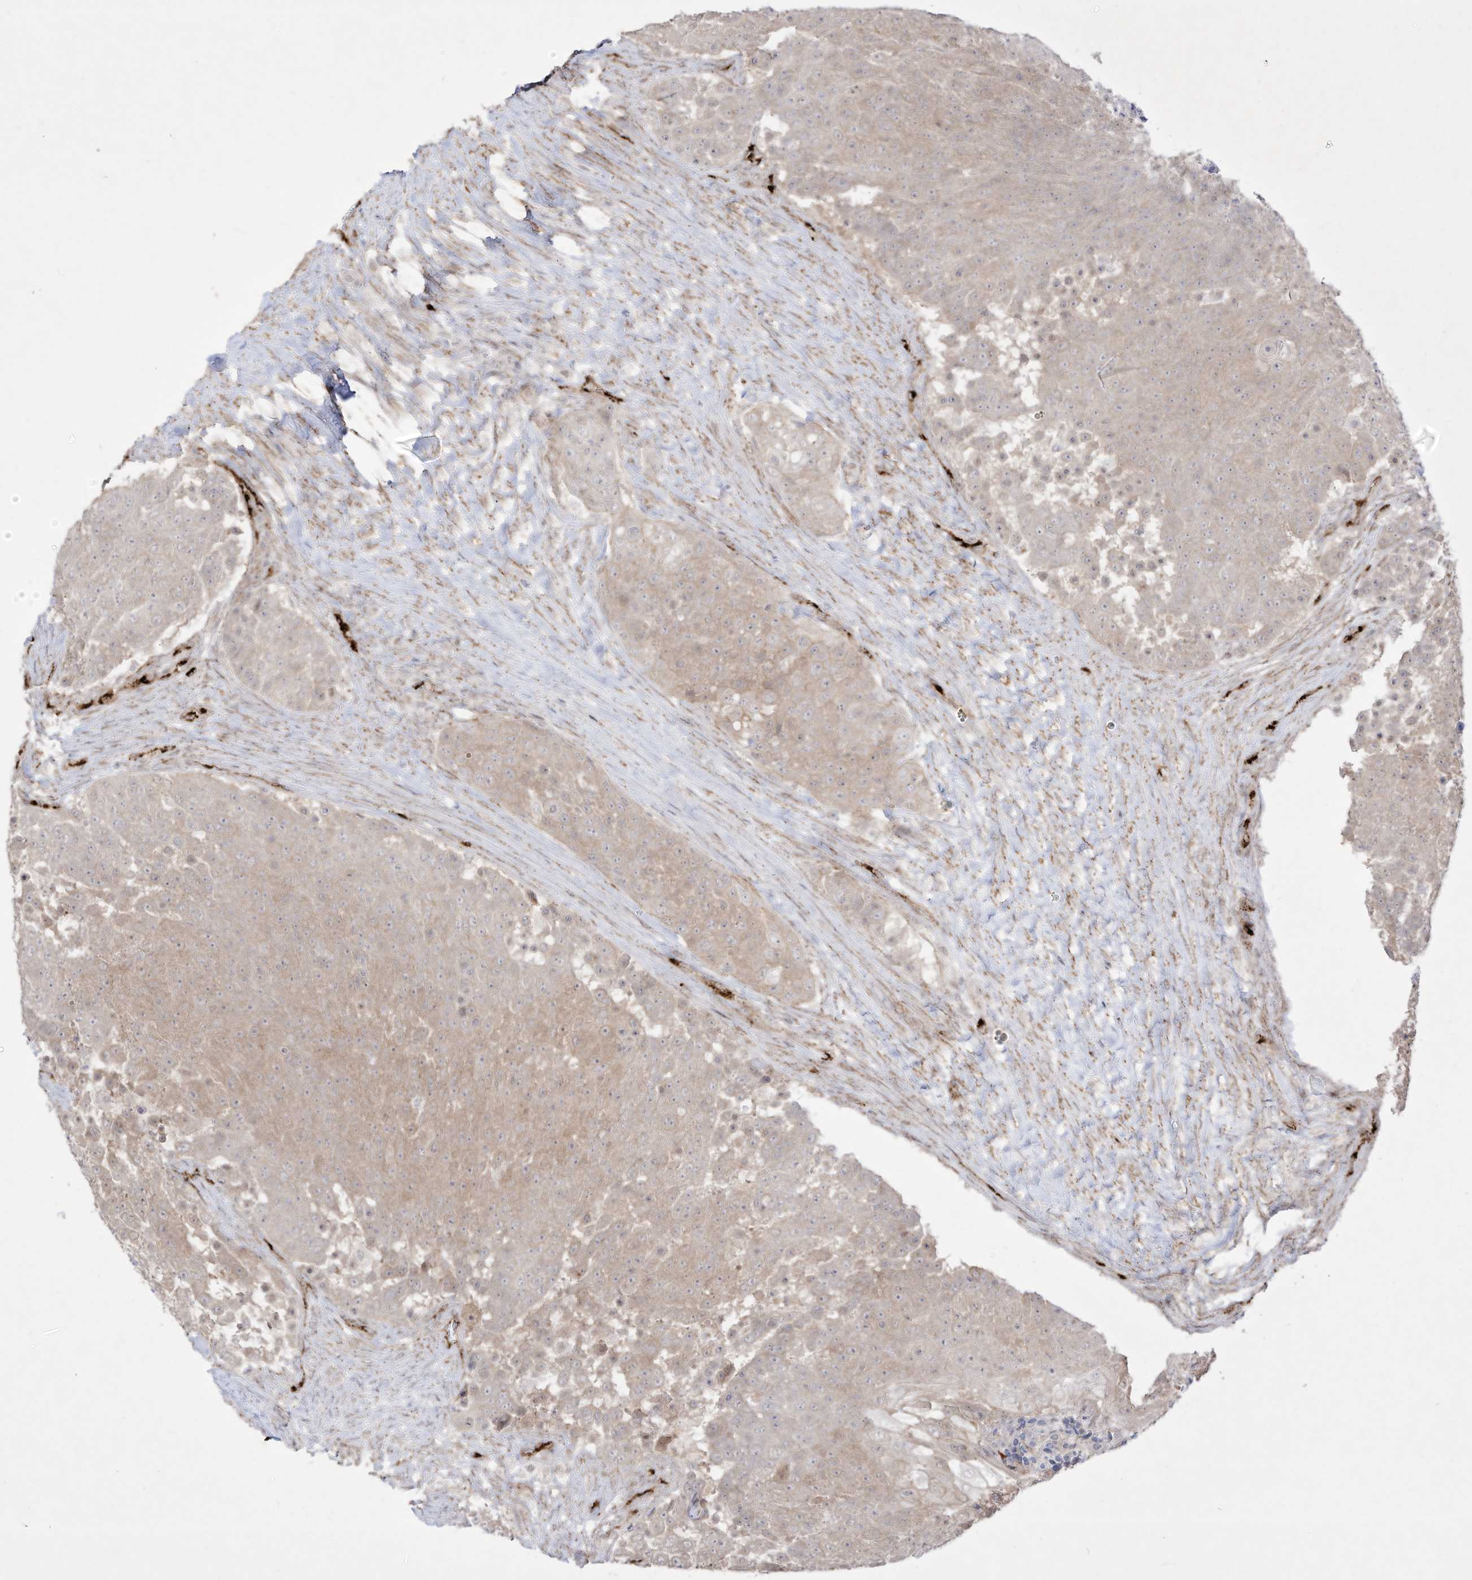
{"staining": {"intensity": "weak", "quantity": "25%-75%", "location": "cytoplasmic/membranous"}, "tissue": "urothelial cancer", "cell_type": "Tumor cells", "image_type": "cancer", "snomed": [{"axis": "morphology", "description": "Urothelial carcinoma, High grade"}, {"axis": "topography", "description": "Urinary bladder"}], "caption": "Immunohistochemistry (IHC) image of neoplastic tissue: urothelial cancer stained using IHC displays low levels of weak protein expression localized specifically in the cytoplasmic/membranous of tumor cells, appearing as a cytoplasmic/membranous brown color.", "gene": "ZGRF1", "patient": {"sex": "female", "age": 63}}